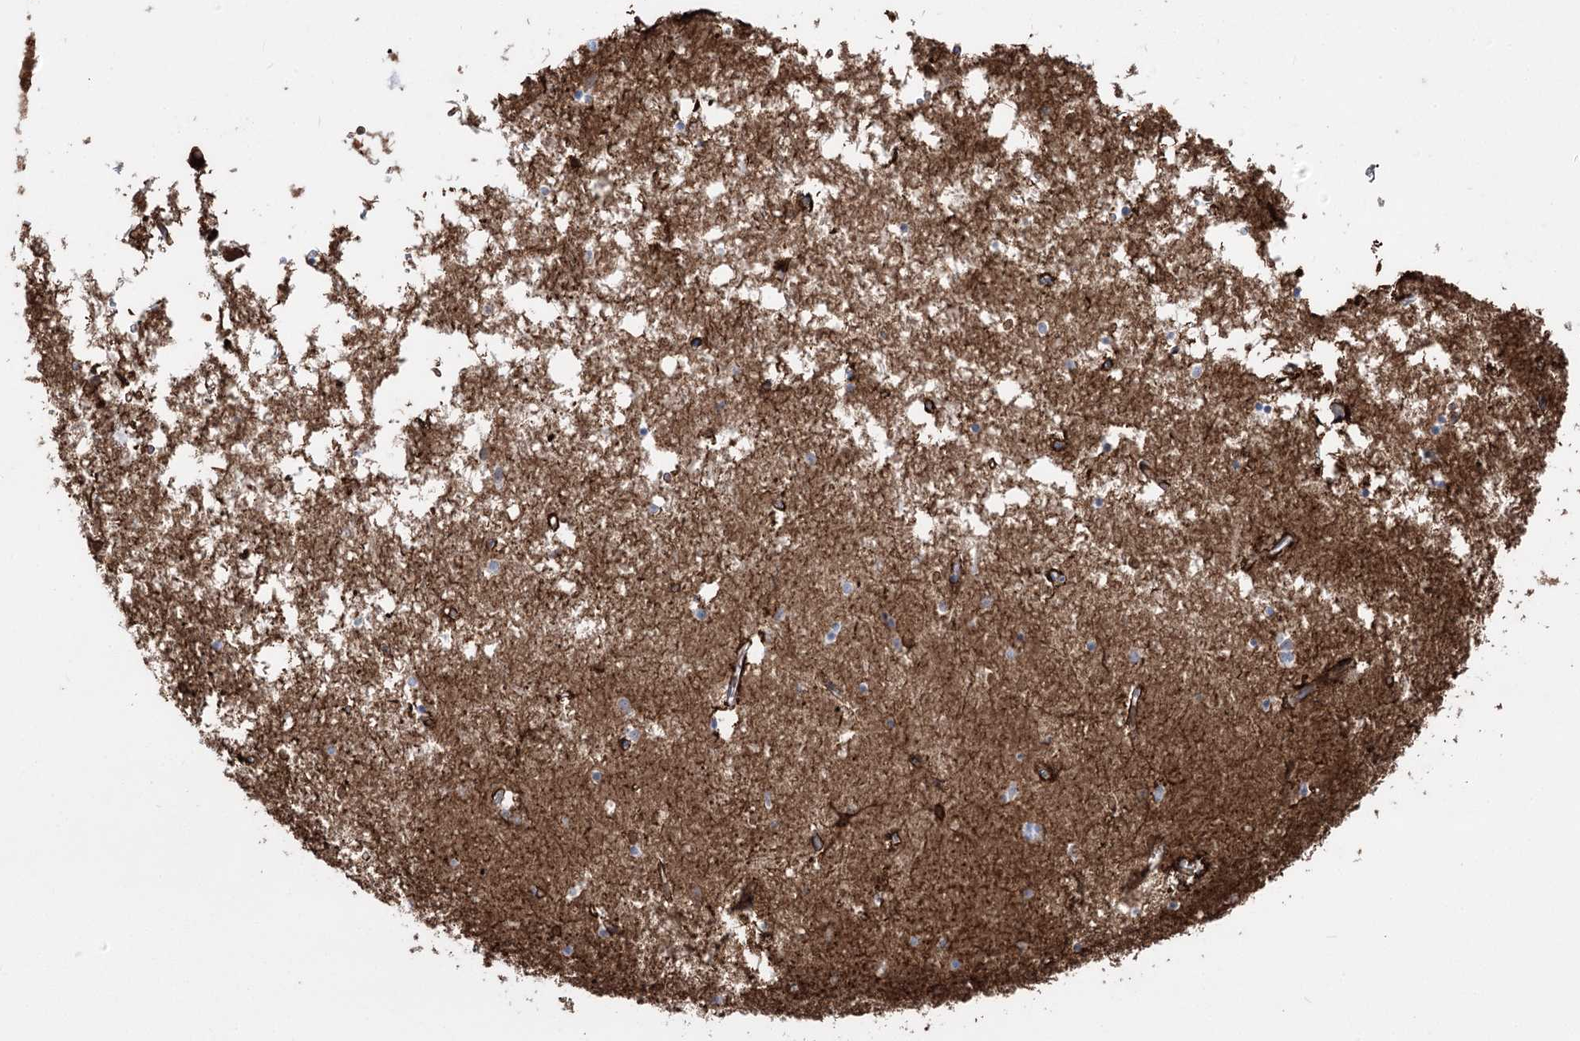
{"staining": {"intensity": "weak", "quantity": "<25%", "location": "cytoplasmic/membranous"}, "tissue": "hippocampus", "cell_type": "Glial cells", "image_type": "normal", "snomed": [{"axis": "morphology", "description": "Normal tissue, NOS"}, {"axis": "topography", "description": "Hippocampus"}], "caption": "Immunohistochemistry micrograph of unremarkable human hippocampus stained for a protein (brown), which exhibits no staining in glial cells. Nuclei are stained in blue.", "gene": "PLEKHA5", "patient": {"sex": "male", "age": 70}}